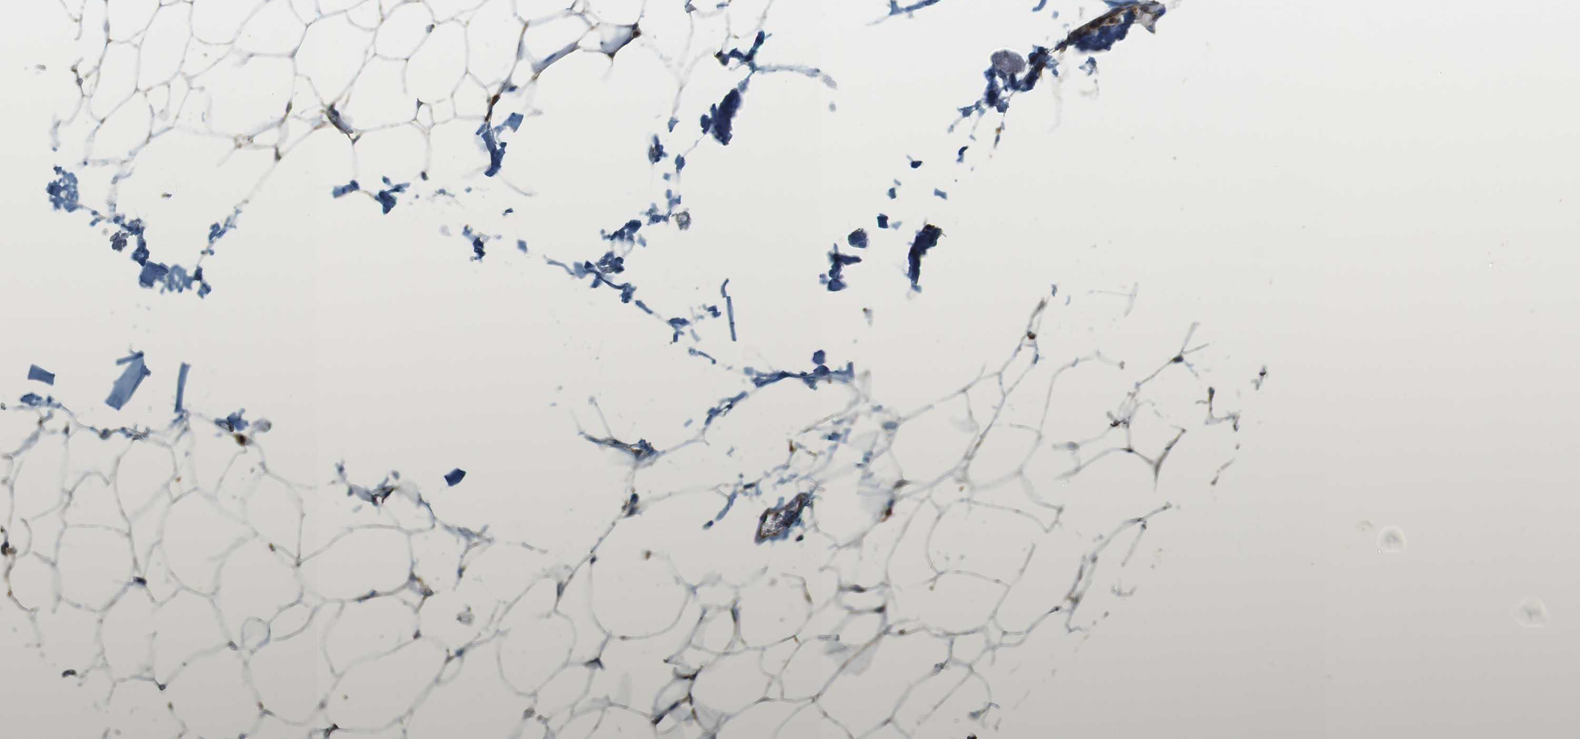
{"staining": {"intensity": "negative", "quantity": "none", "location": "none"}, "tissue": "adipose tissue", "cell_type": "Adipocytes", "image_type": "normal", "snomed": [{"axis": "morphology", "description": "Normal tissue, NOS"}, {"axis": "topography", "description": "Breast"}, {"axis": "topography", "description": "Adipose tissue"}], "caption": "This is a histopathology image of immunohistochemistry (IHC) staining of normal adipose tissue, which shows no staining in adipocytes.", "gene": "SLC41A1", "patient": {"sex": "female", "age": 25}}